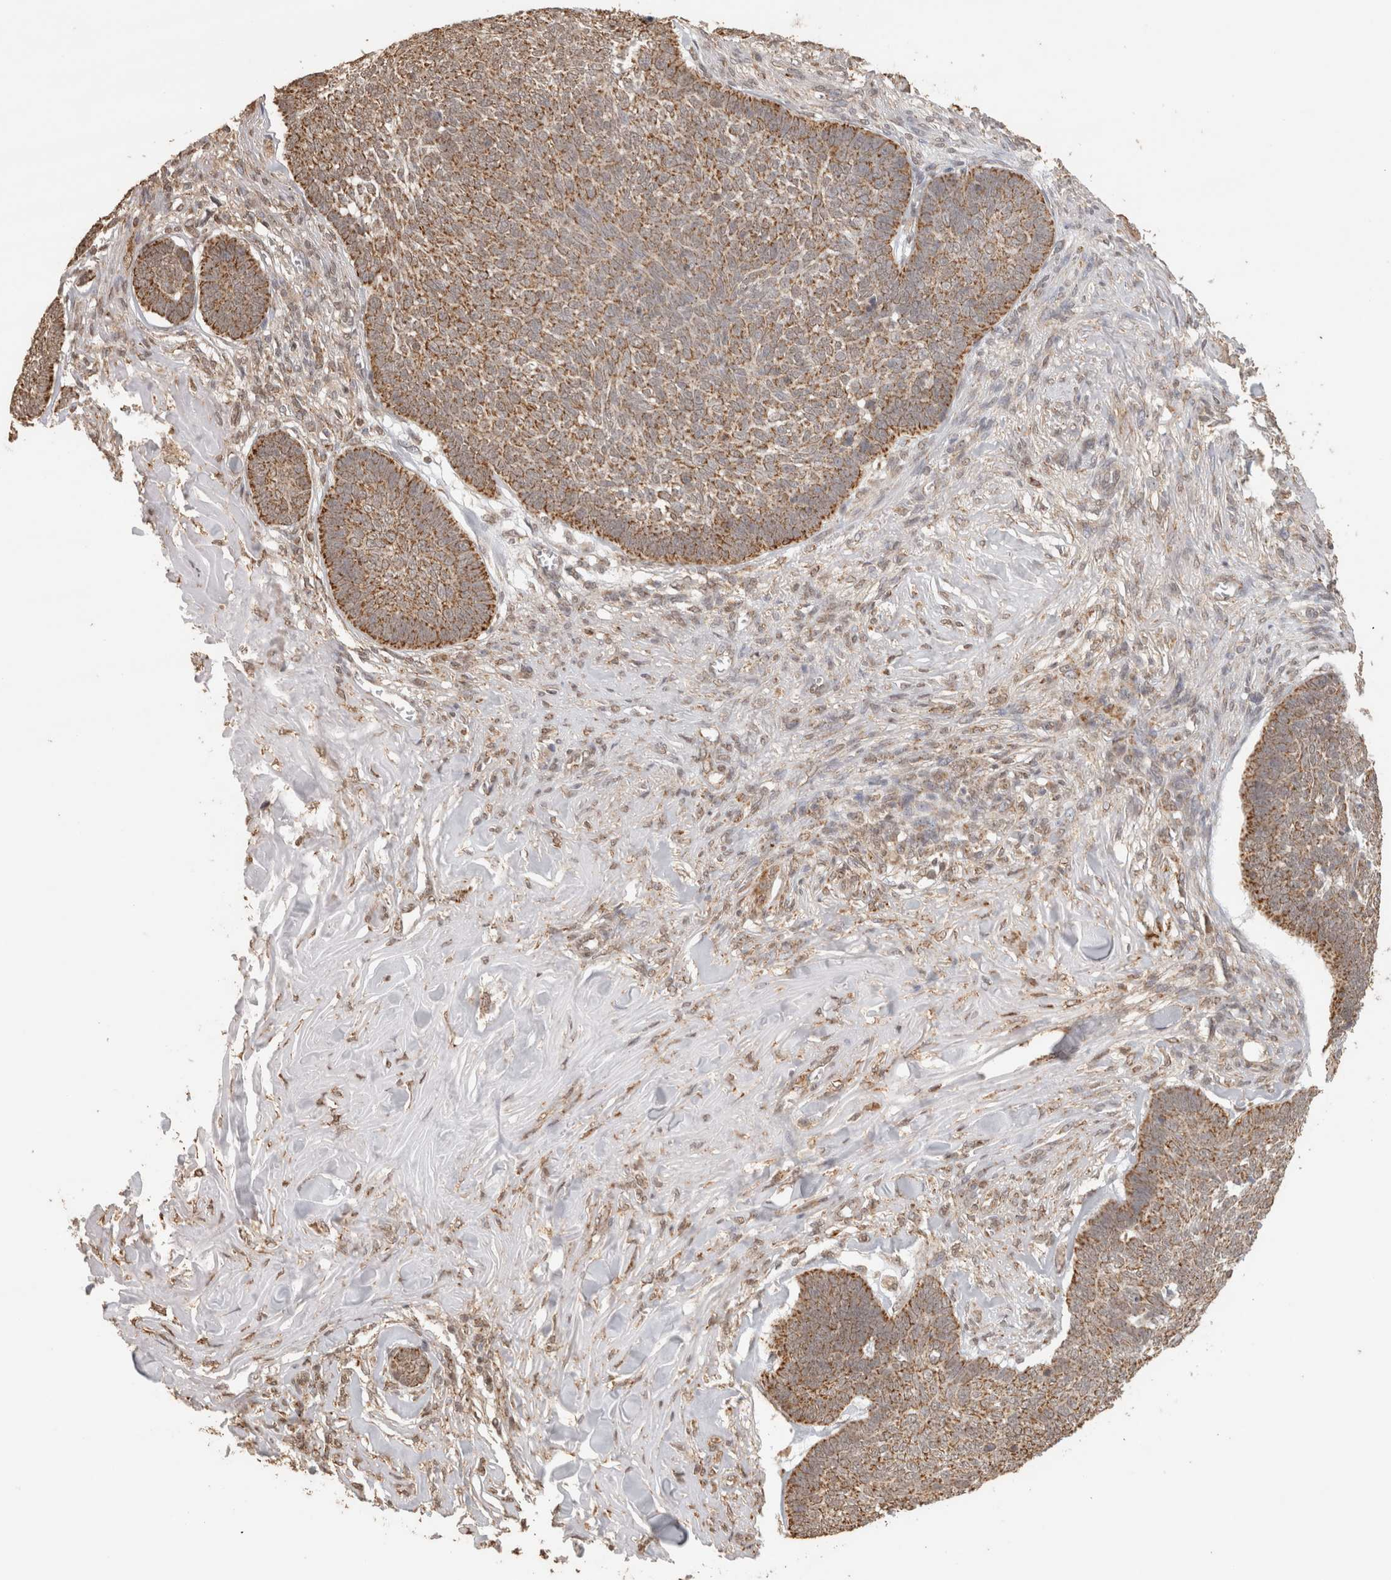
{"staining": {"intensity": "moderate", "quantity": ">75%", "location": "cytoplasmic/membranous"}, "tissue": "skin cancer", "cell_type": "Tumor cells", "image_type": "cancer", "snomed": [{"axis": "morphology", "description": "Basal cell carcinoma"}, {"axis": "topography", "description": "Skin"}], "caption": "Immunohistochemistry (DAB) staining of skin cancer shows moderate cytoplasmic/membranous protein positivity in approximately >75% of tumor cells.", "gene": "BNIP3L", "patient": {"sex": "male", "age": 84}}